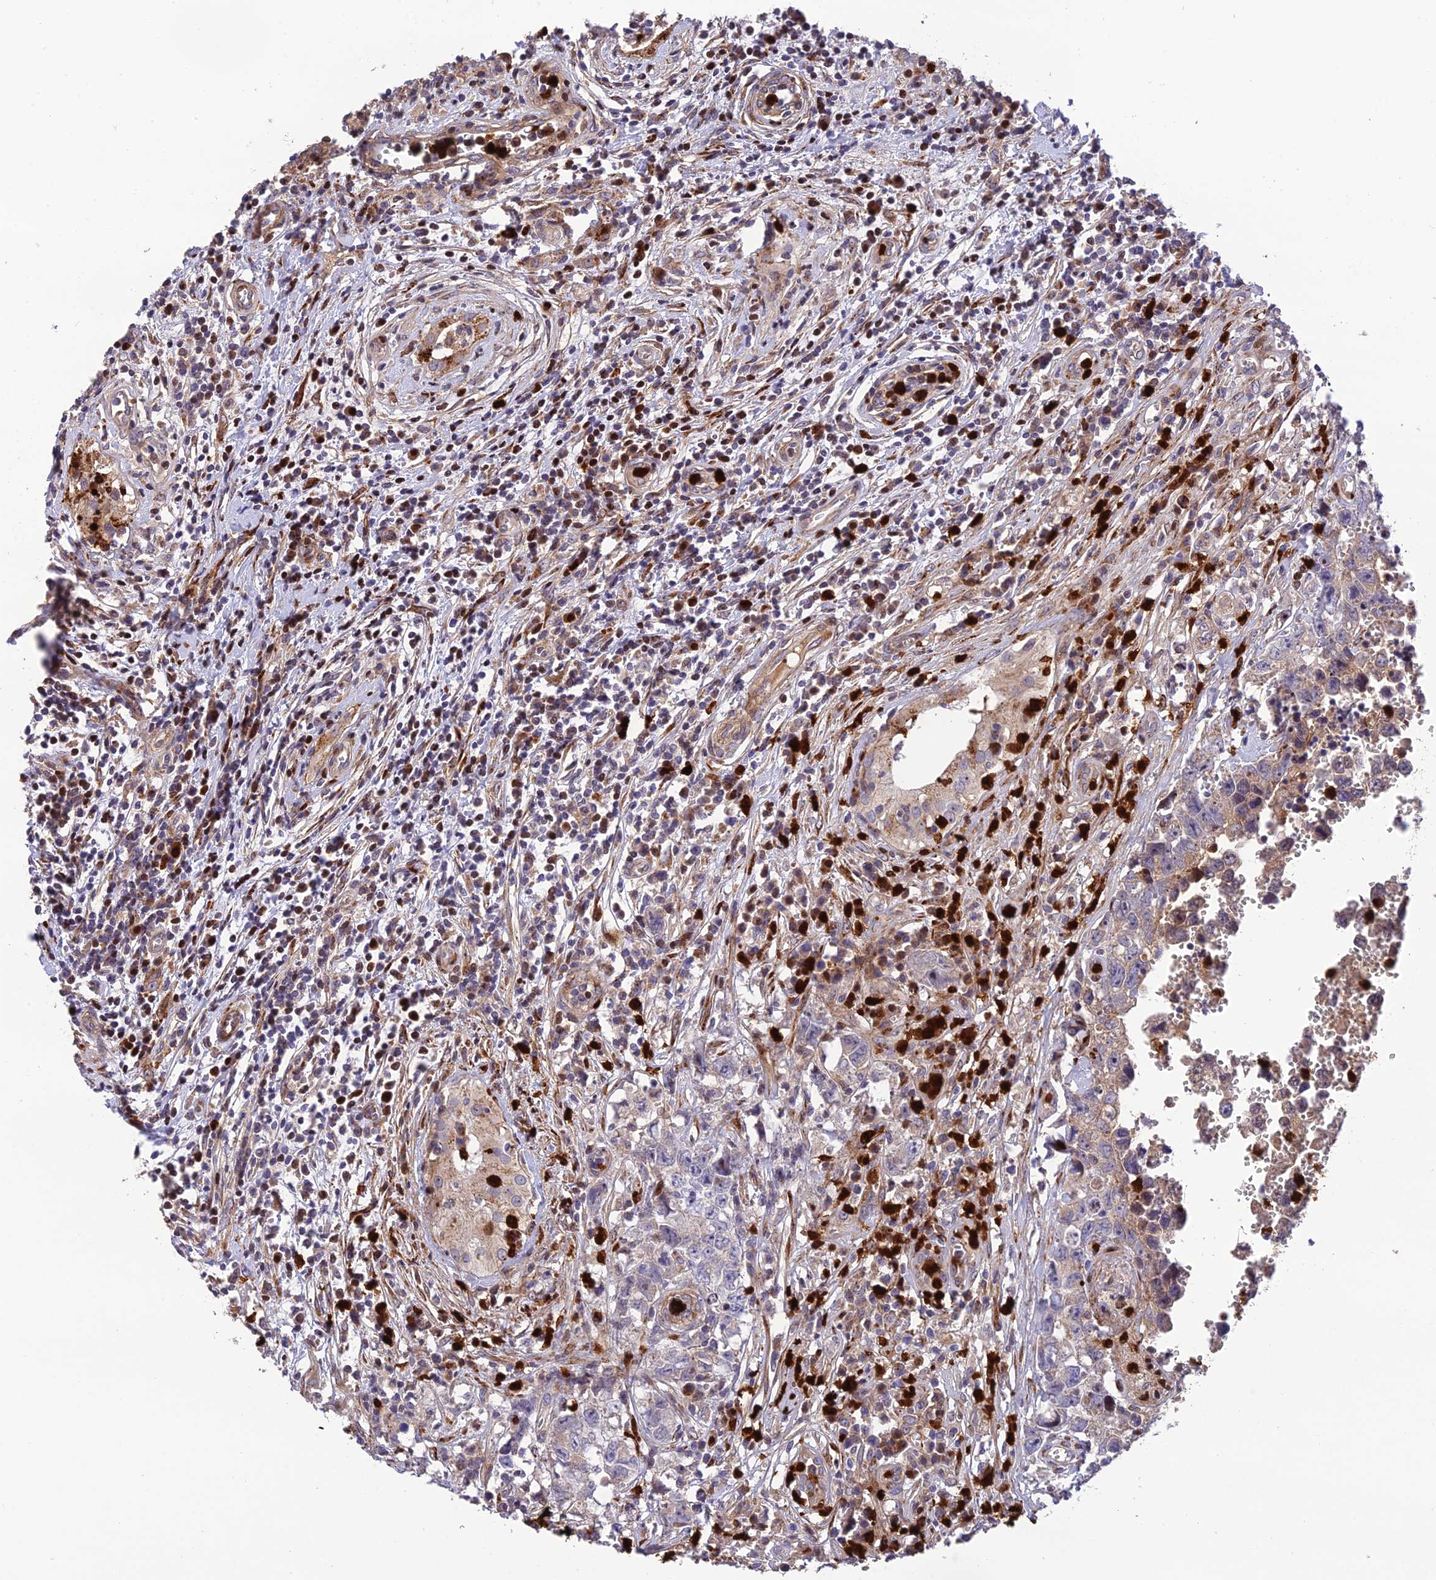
{"staining": {"intensity": "negative", "quantity": "none", "location": "none"}, "tissue": "testis cancer", "cell_type": "Tumor cells", "image_type": "cancer", "snomed": [{"axis": "morphology", "description": "Seminoma, NOS"}, {"axis": "morphology", "description": "Carcinoma, Embryonal, NOS"}, {"axis": "topography", "description": "Testis"}], "caption": "High magnification brightfield microscopy of testis cancer stained with DAB (3,3'-diaminobenzidine) (brown) and counterstained with hematoxylin (blue): tumor cells show no significant expression. (Stains: DAB immunohistochemistry with hematoxylin counter stain, Microscopy: brightfield microscopy at high magnification).", "gene": "CPSF4L", "patient": {"sex": "male", "age": 29}}